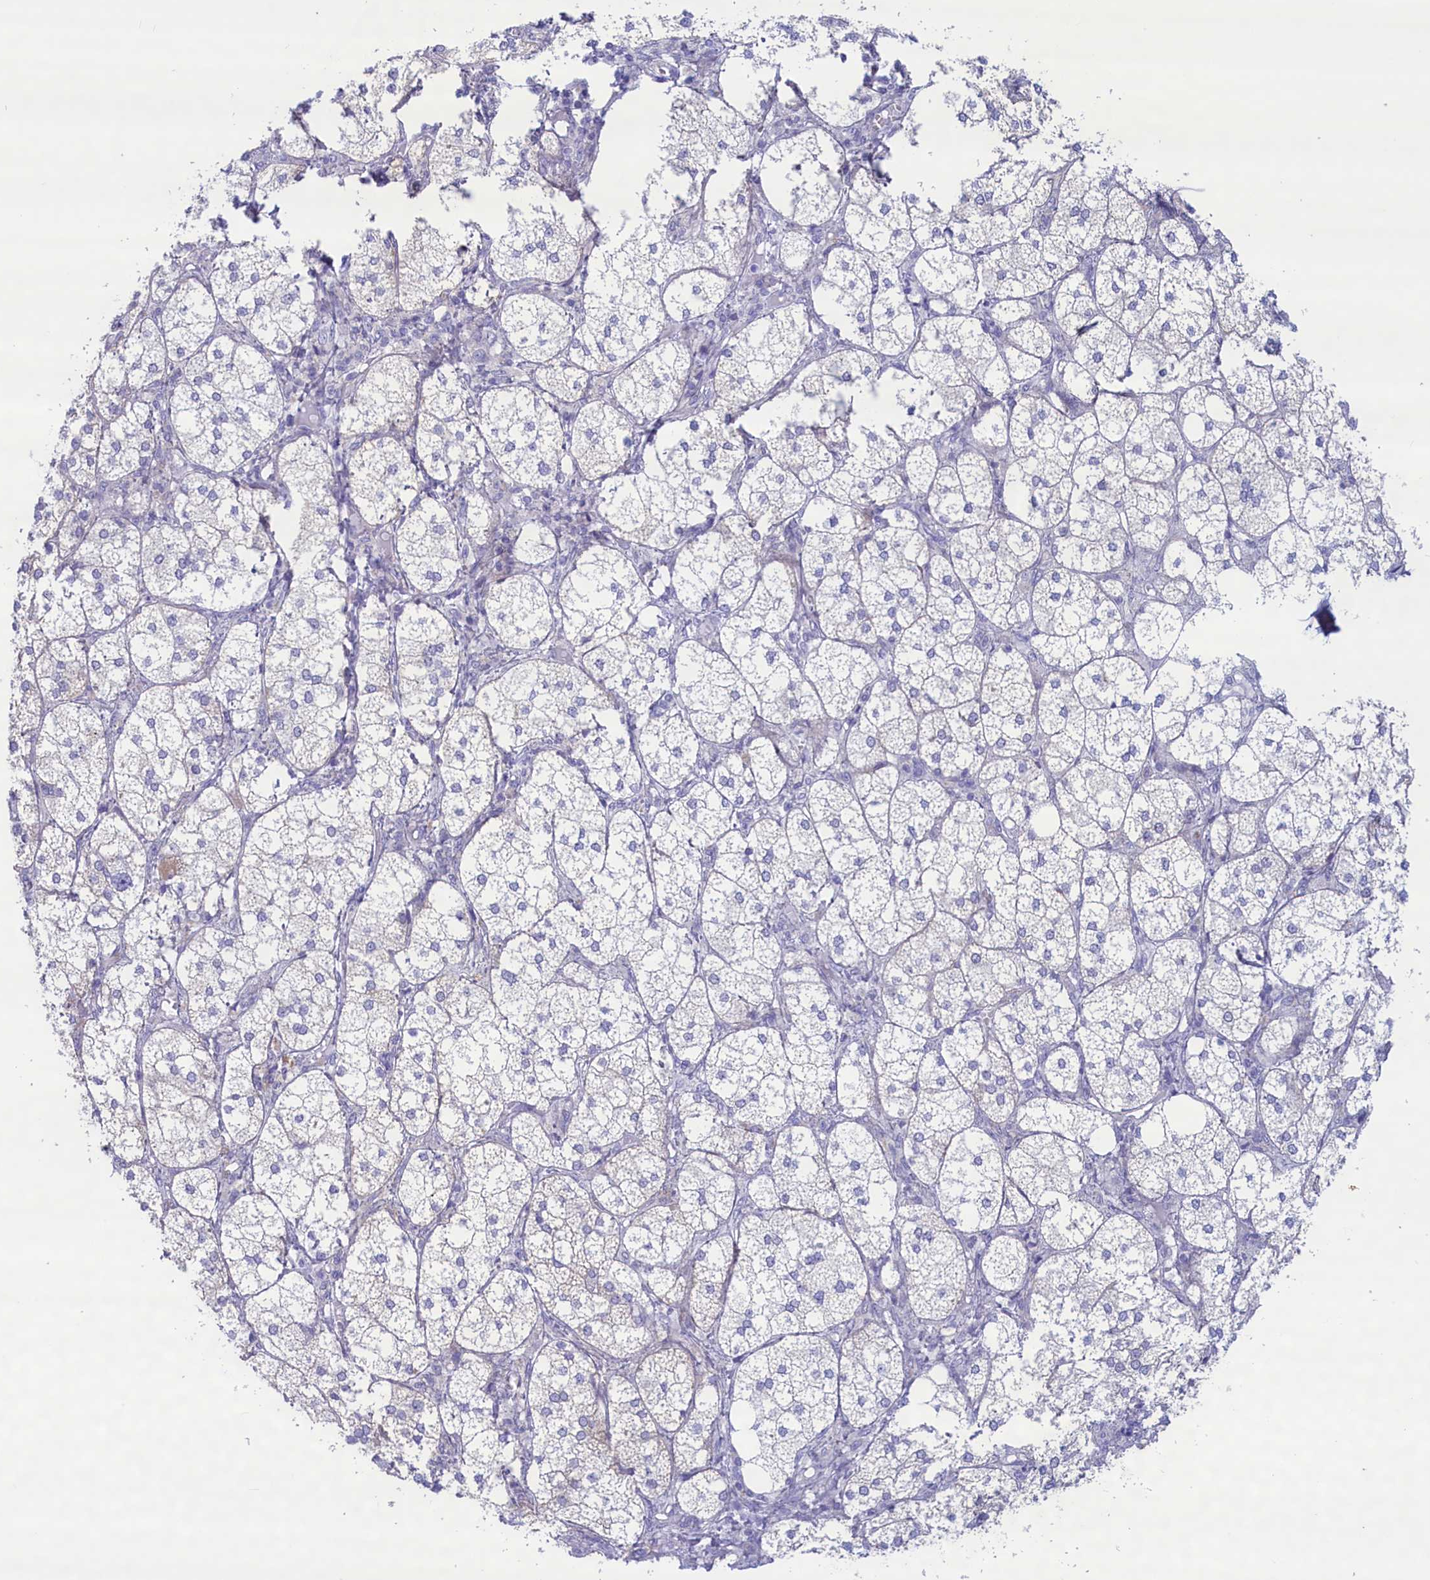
{"staining": {"intensity": "moderate", "quantity": "<25%", "location": "cytoplasmic/membranous"}, "tissue": "adrenal gland", "cell_type": "Glandular cells", "image_type": "normal", "snomed": [{"axis": "morphology", "description": "Normal tissue, NOS"}, {"axis": "topography", "description": "Adrenal gland"}], "caption": "The micrograph shows immunohistochemical staining of benign adrenal gland. There is moderate cytoplasmic/membranous staining is identified in about <25% of glandular cells.", "gene": "MPV17L2", "patient": {"sex": "female", "age": 61}}